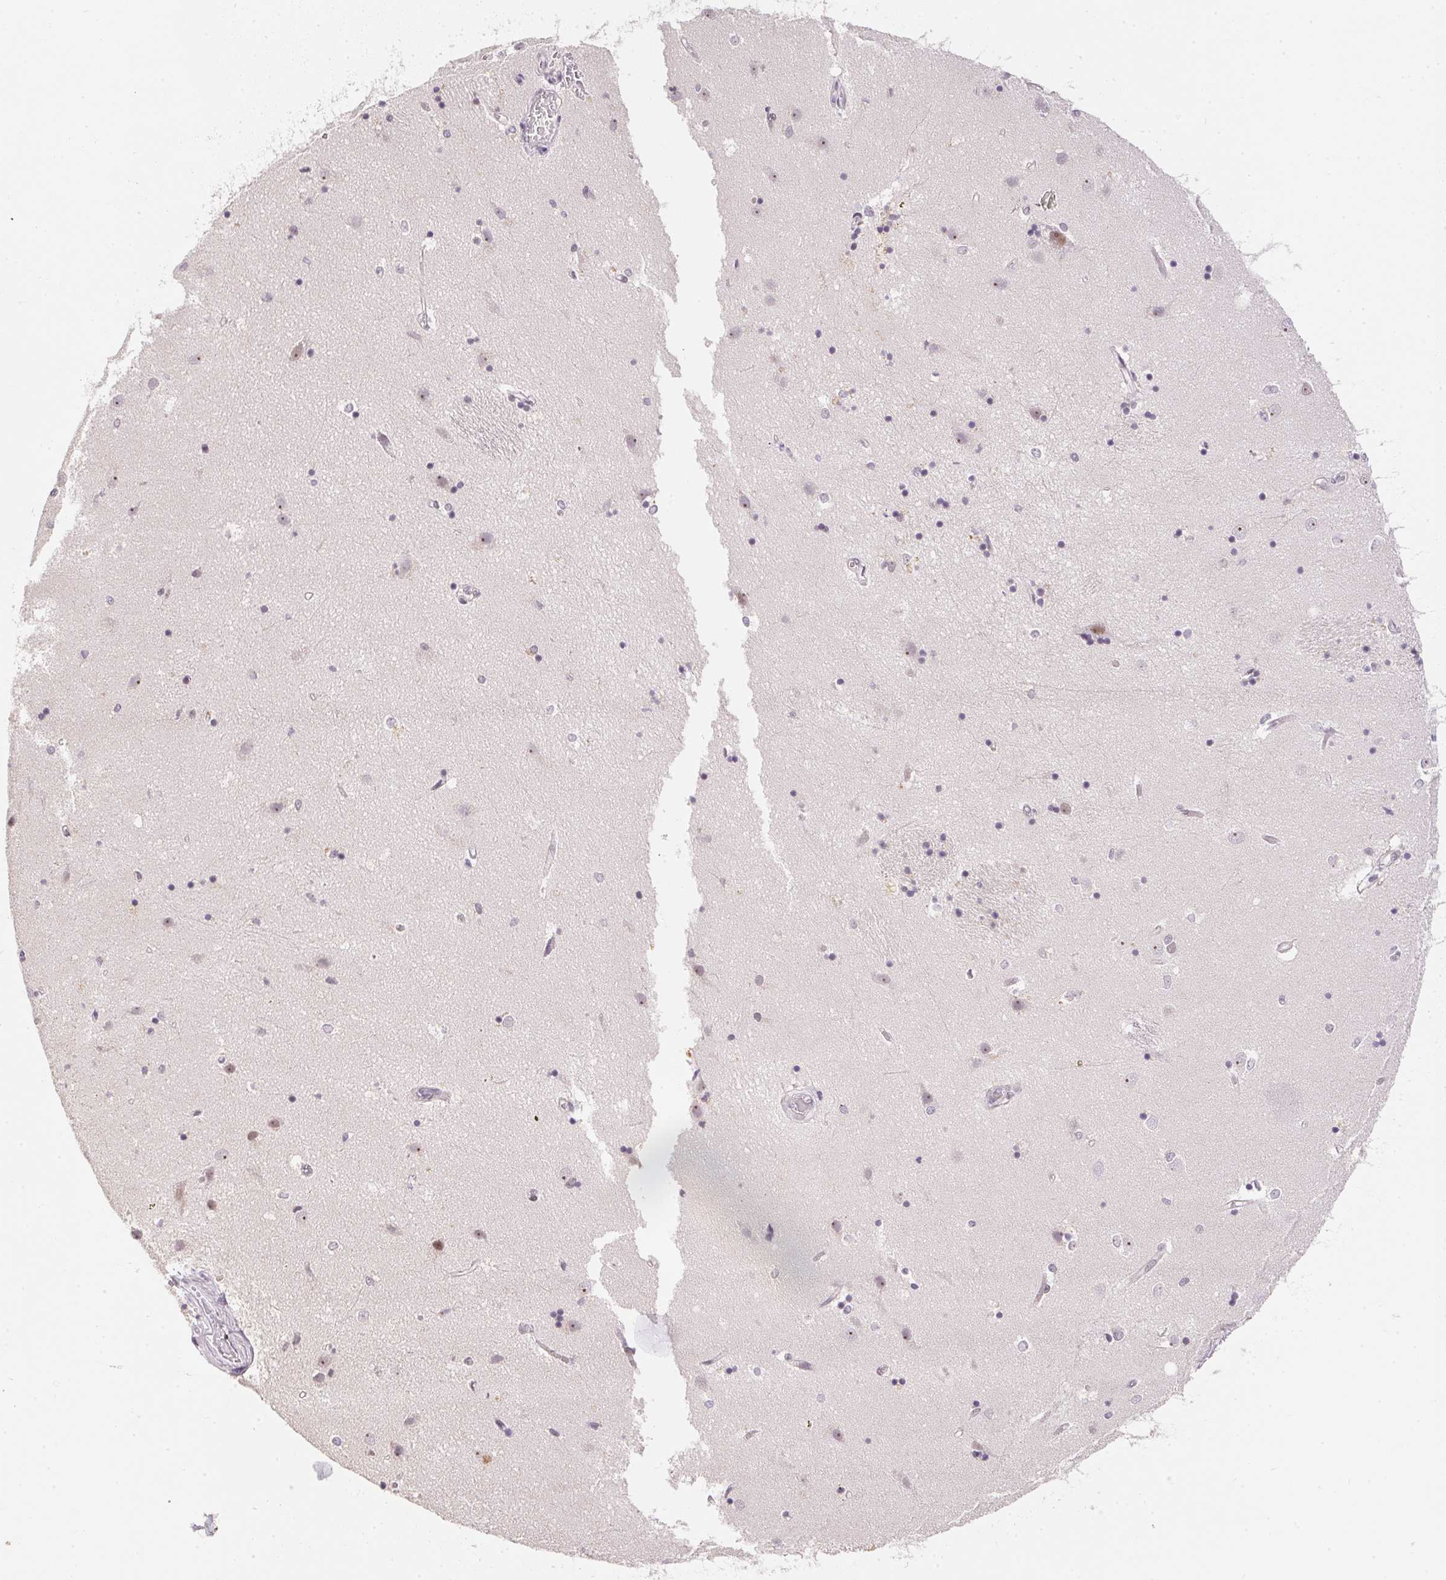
{"staining": {"intensity": "weak", "quantity": "<25%", "location": "nuclear"}, "tissue": "caudate", "cell_type": "Glial cells", "image_type": "normal", "snomed": [{"axis": "morphology", "description": "Normal tissue, NOS"}, {"axis": "topography", "description": "Lateral ventricle wall"}], "caption": "Immunohistochemistry (IHC) of benign caudate shows no expression in glial cells. (DAB (3,3'-diaminobenzidine) immunohistochemistry with hematoxylin counter stain).", "gene": "KDM4D", "patient": {"sex": "male", "age": 54}}